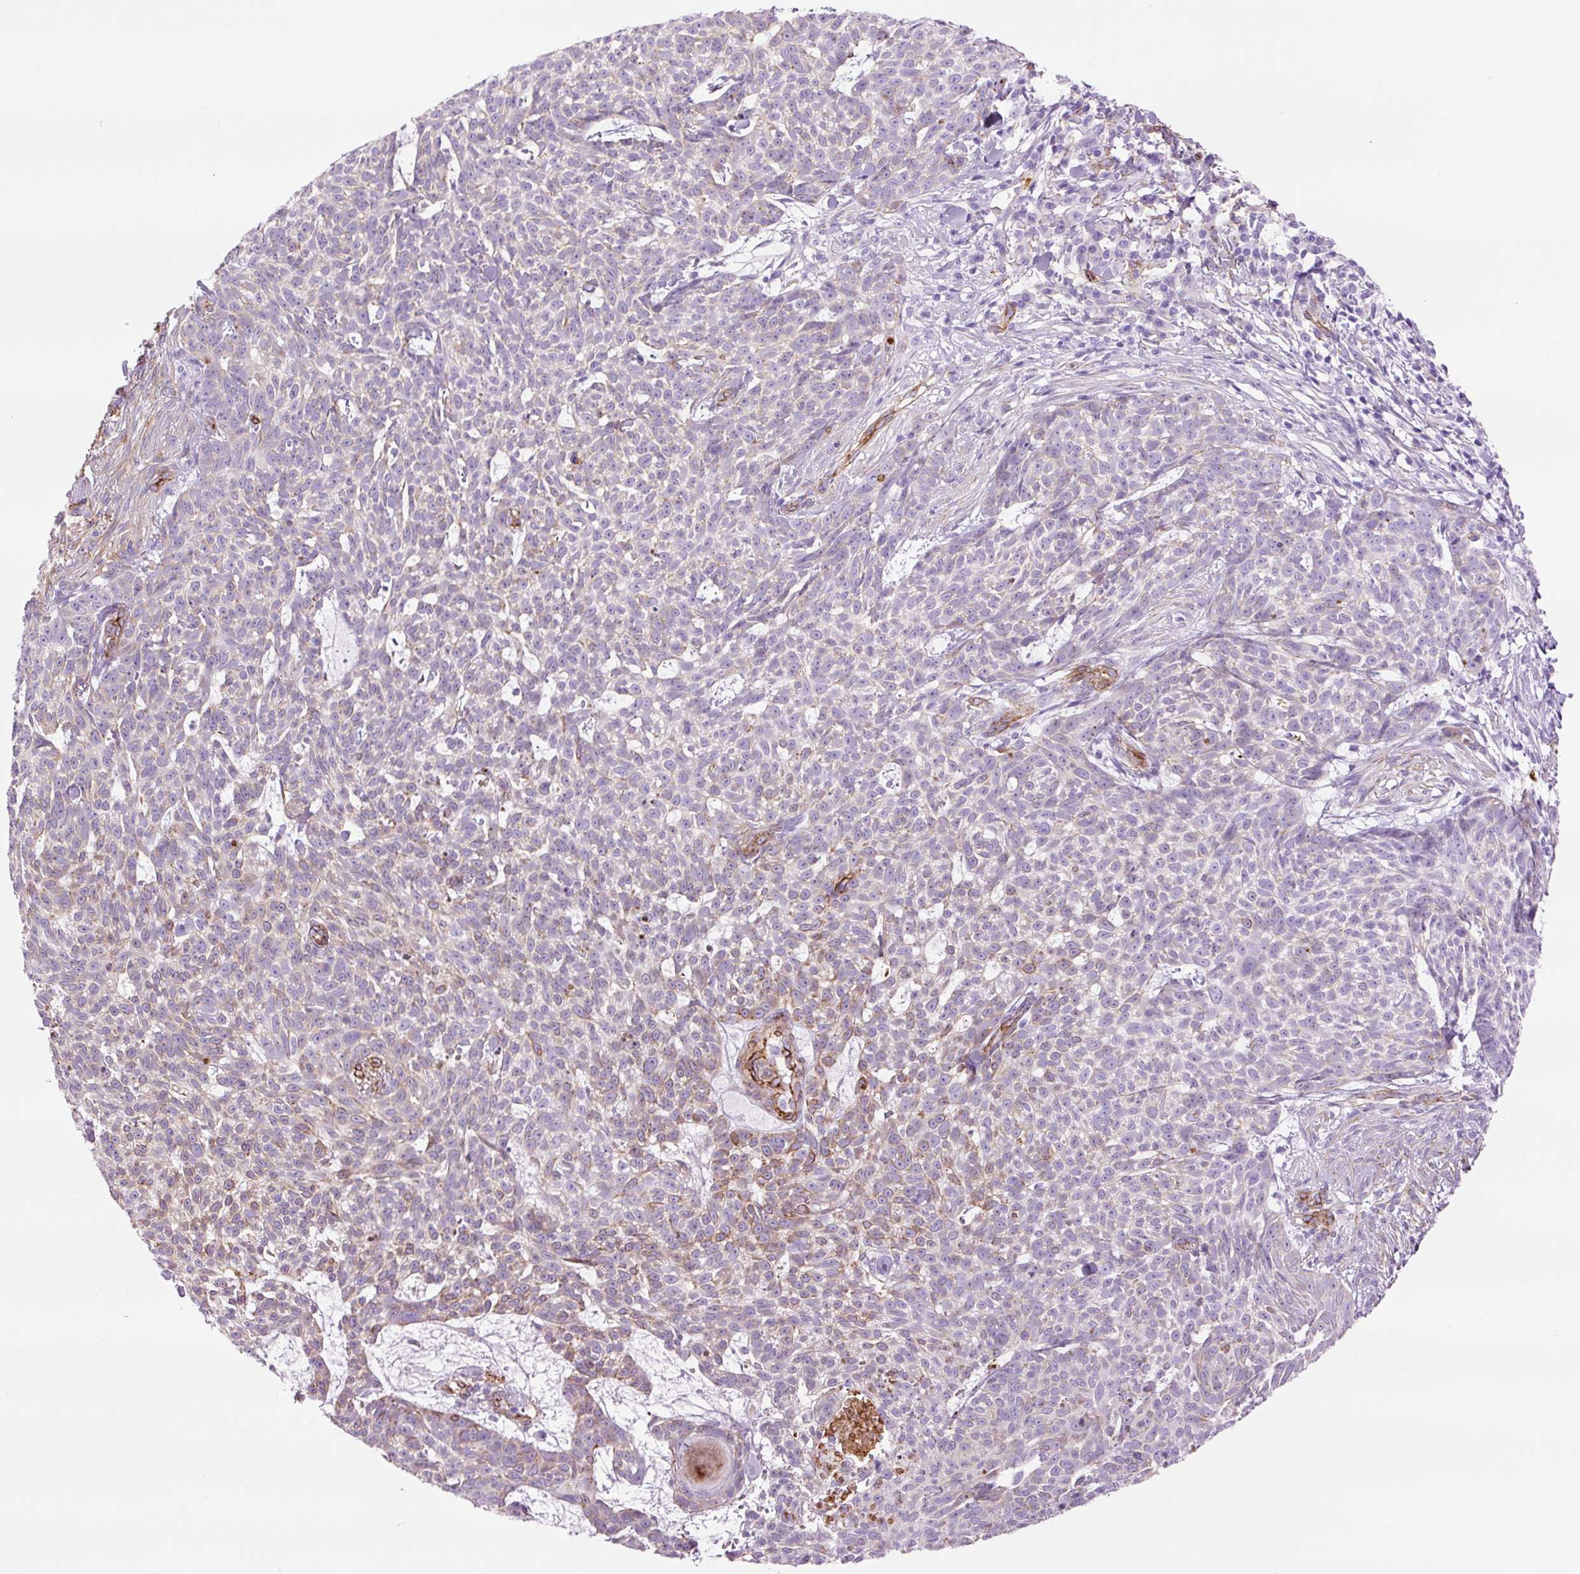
{"staining": {"intensity": "moderate", "quantity": "25%-75%", "location": "cytoplasmic/membranous"}, "tissue": "skin cancer", "cell_type": "Tumor cells", "image_type": "cancer", "snomed": [{"axis": "morphology", "description": "Basal cell carcinoma"}, {"axis": "topography", "description": "Skin"}], "caption": "Tumor cells reveal medium levels of moderate cytoplasmic/membranous positivity in approximately 25%-75% of cells in skin basal cell carcinoma.", "gene": "CAV1", "patient": {"sex": "female", "age": 93}}